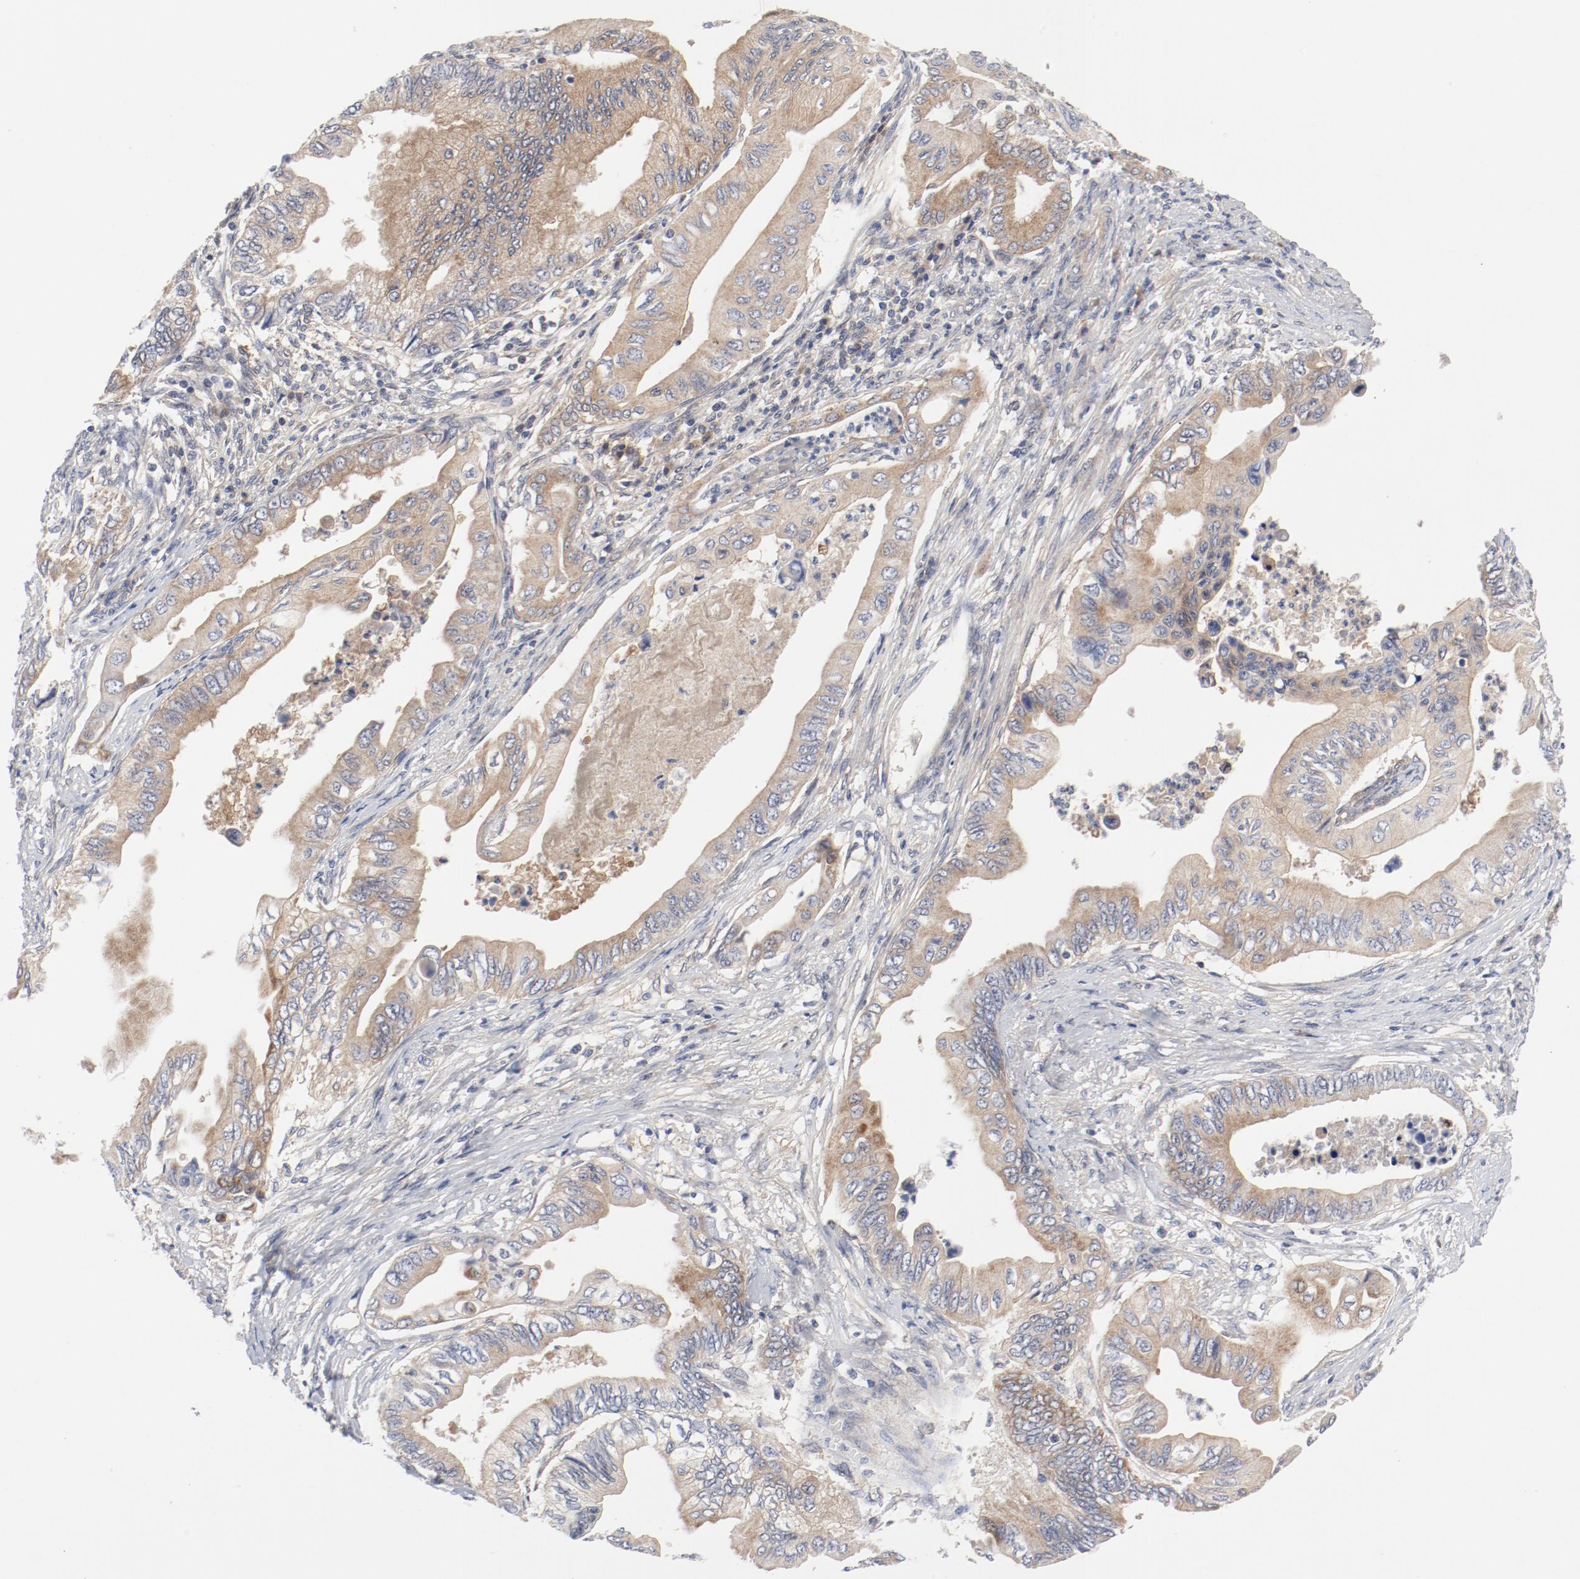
{"staining": {"intensity": "moderate", "quantity": ">75%", "location": "cytoplasmic/membranous"}, "tissue": "pancreatic cancer", "cell_type": "Tumor cells", "image_type": "cancer", "snomed": [{"axis": "morphology", "description": "Adenocarcinoma, NOS"}, {"axis": "topography", "description": "Pancreas"}], "caption": "Human adenocarcinoma (pancreatic) stained with a brown dye displays moderate cytoplasmic/membranous positive staining in approximately >75% of tumor cells.", "gene": "BAD", "patient": {"sex": "female", "age": 66}}